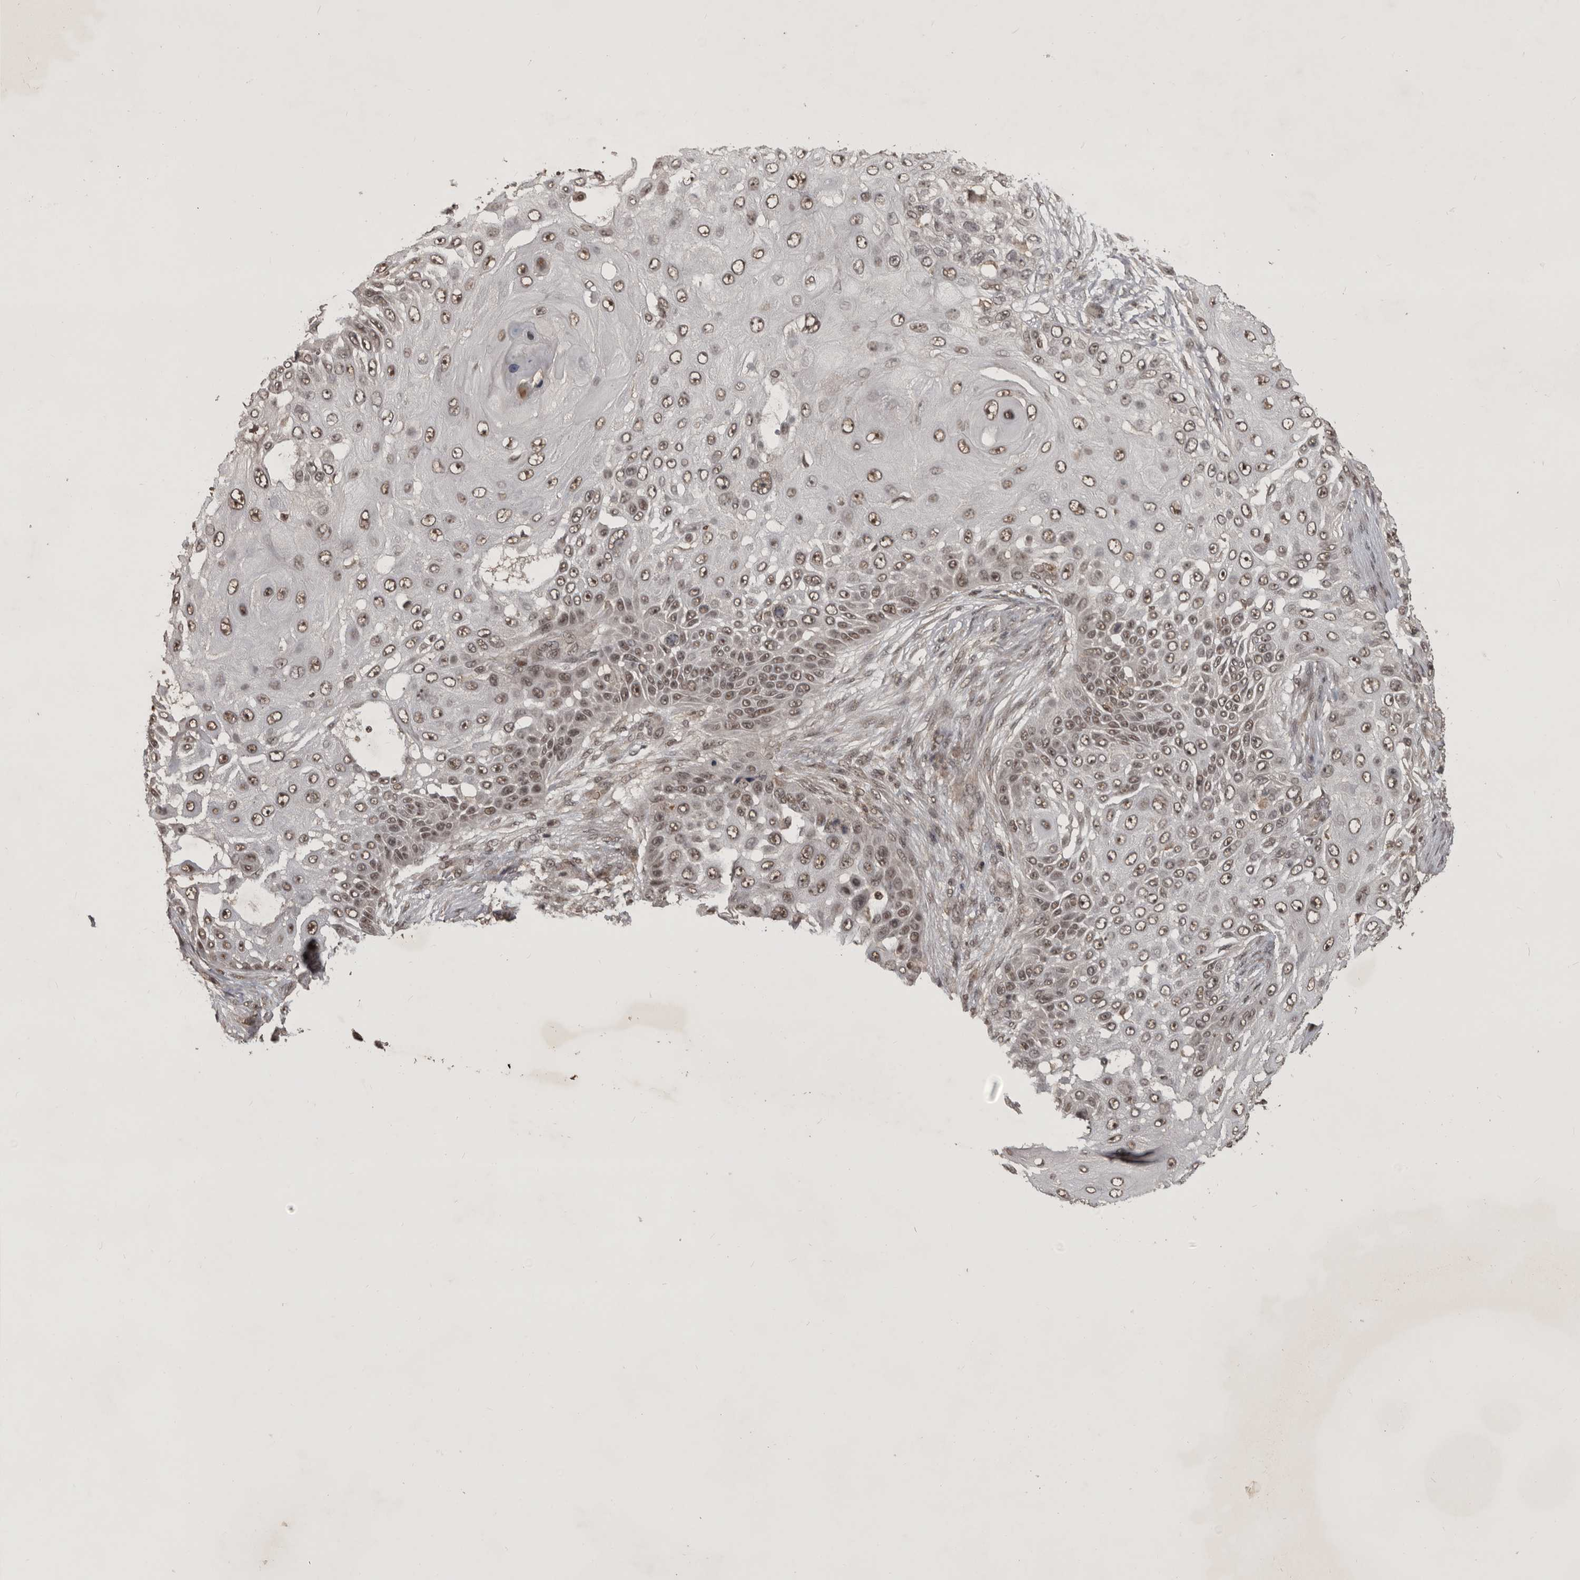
{"staining": {"intensity": "weak", "quantity": ">75%", "location": "nuclear"}, "tissue": "skin cancer", "cell_type": "Tumor cells", "image_type": "cancer", "snomed": [{"axis": "morphology", "description": "Squamous cell carcinoma, NOS"}, {"axis": "topography", "description": "Skin"}], "caption": "An image of skin cancer (squamous cell carcinoma) stained for a protein demonstrates weak nuclear brown staining in tumor cells. (Brightfield microscopy of DAB IHC at high magnification).", "gene": "CBLL1", "patient": {"sex": "female", "age": 44}}